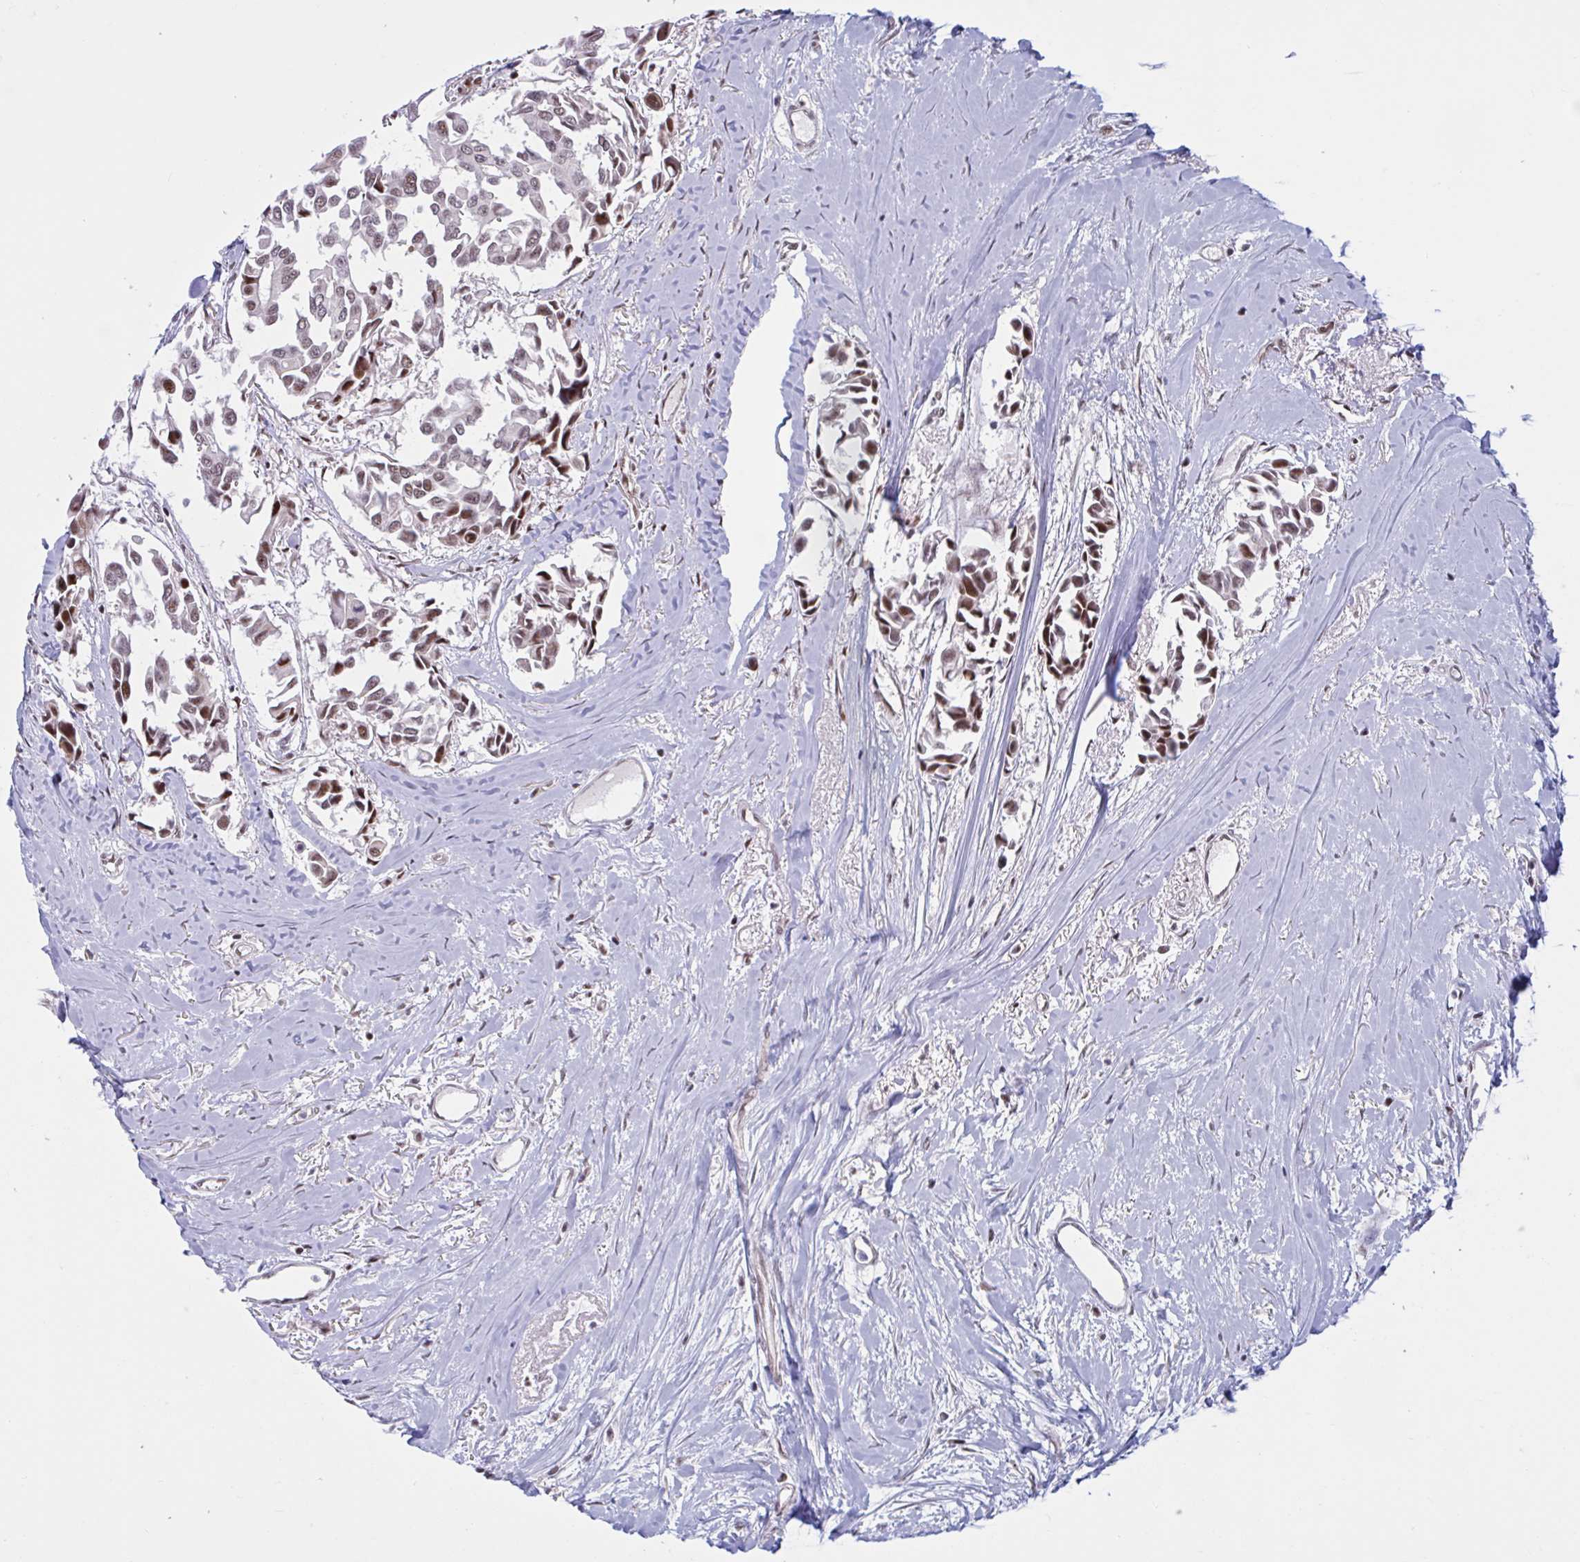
{"staining": {"intensity": "moderate", "quantity": ">75%", "location": "nuclear"}, "tissue": "breast cancer", "cell_type": "Tumor cells", "image_type": "cancer", "snomed": [{"axis": "morphology", "description": "Duct carcinoma"}, {"axis": "topography", "description": "Breast"}], "caption": "A photomicrograph of human breast intraductal carcinoma stained for a protein reveals moderate nuclear brown staining in tumor cells.", "gene": "RBL1", "patient": {"sex": "female", "age": 54}}